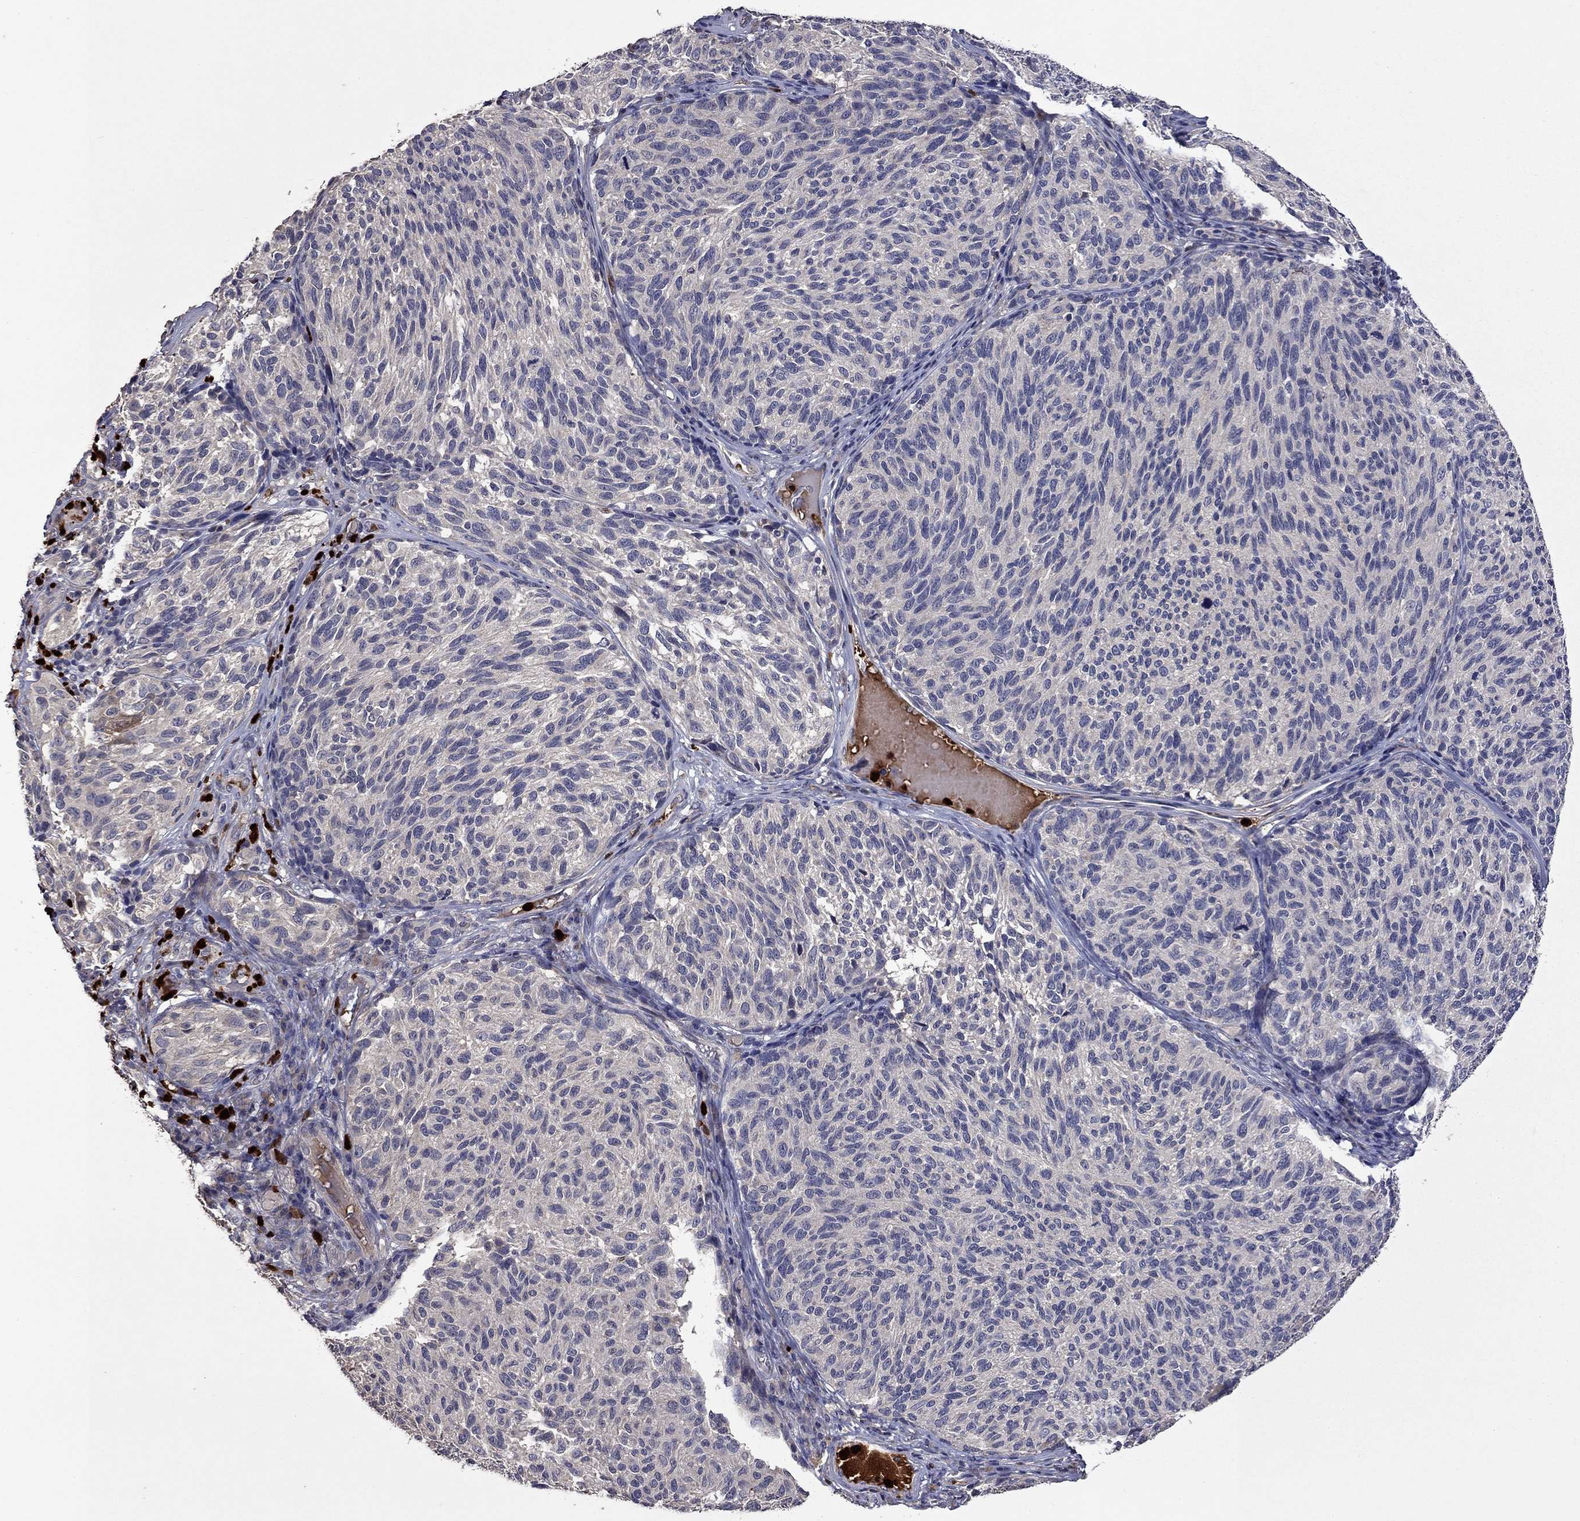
{"staining": {"intensity": "negative", "quantity": "none", "location": "none"}, "tissue": "melanoma", "cell_type": "Tumor cells", "image_type": "cancer", "snomed": [{"axis": "morphology", "description": "Malignant melanoma, NOS"}, {"axis": "topography", "description": "Skin"}], "caption": "There is no significant expression in tumor cells of melanoma.", "gene": "SATB1", "patient": {"sex": "female", "age": 73}}